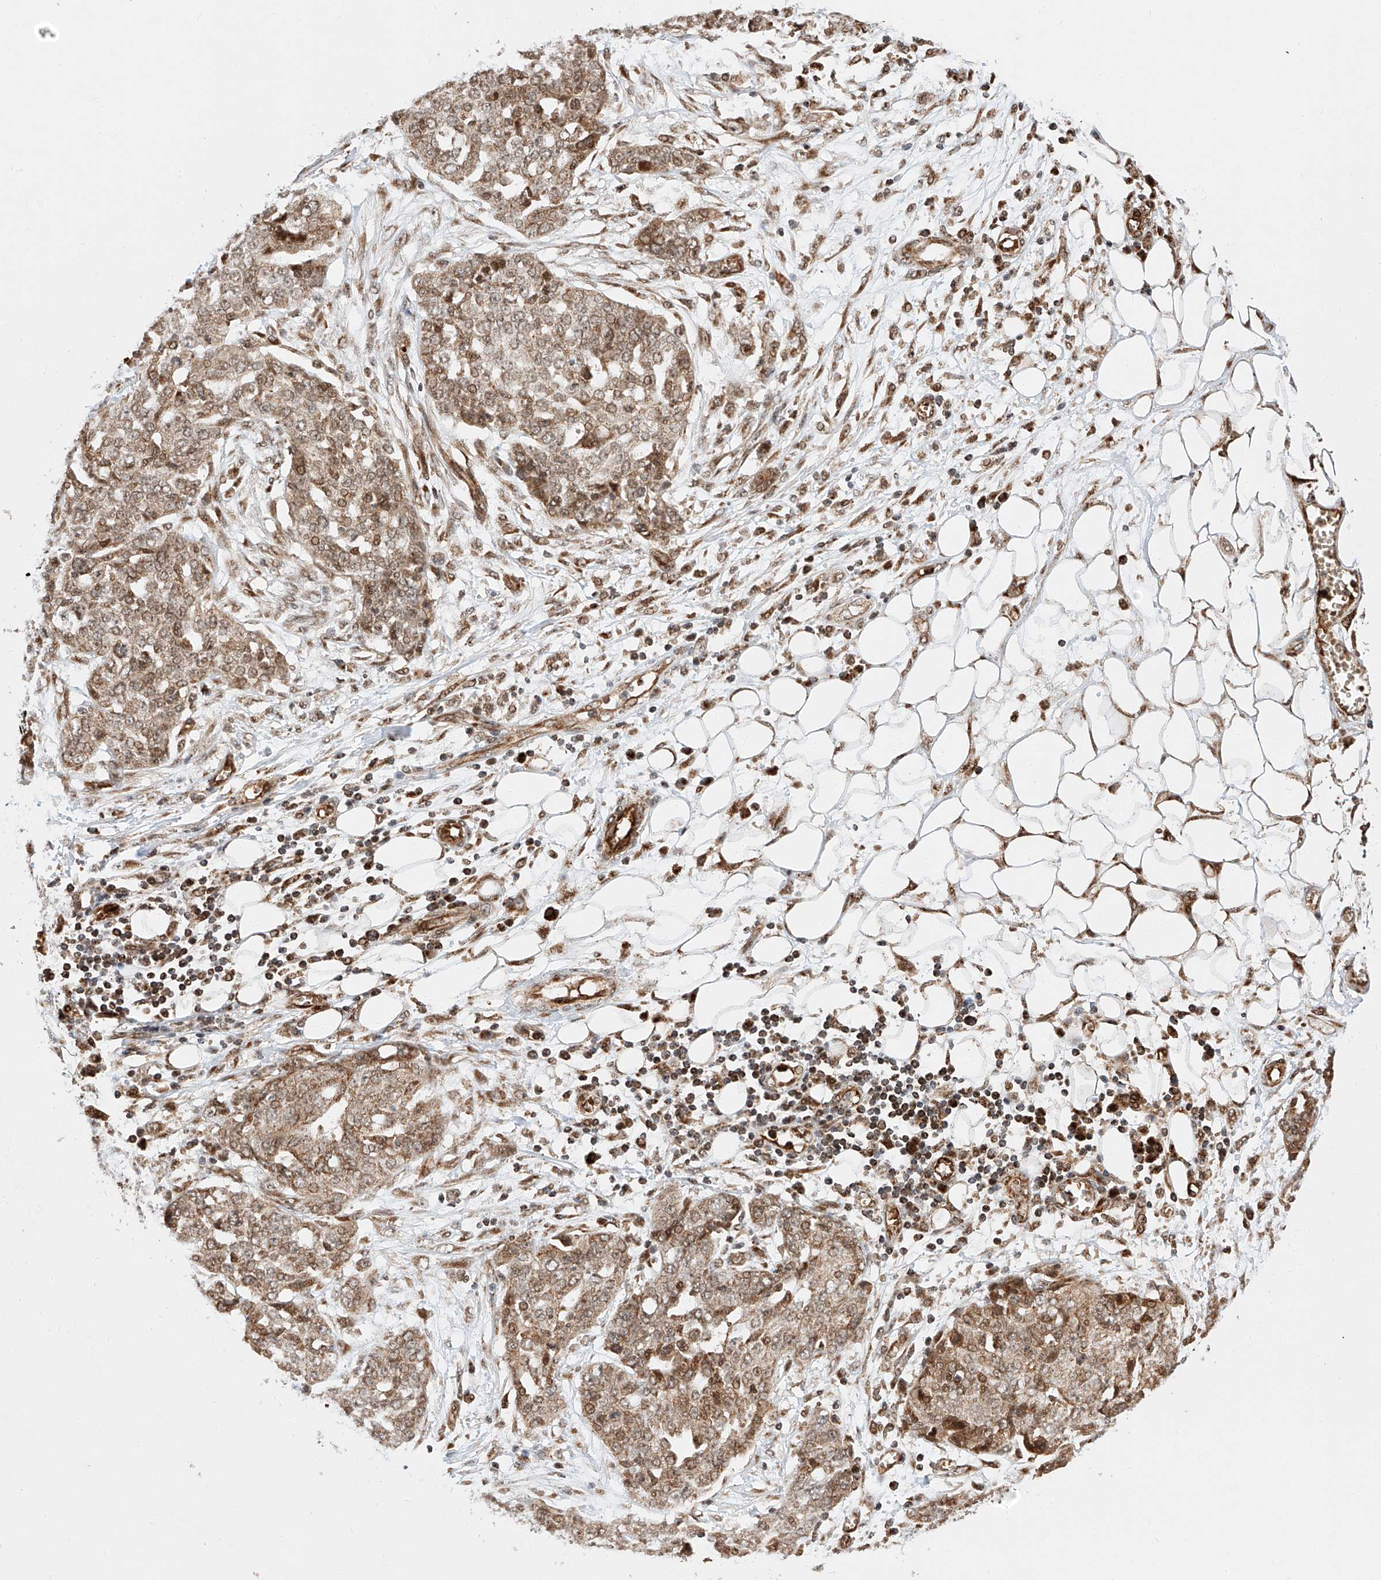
{"staining": {"intensity": "moderate", "quantity": ">75%", "location": "cytoplasmic/membranous,nuclear"}, "tissue": "ovarian cancer", "cell_type": "Tumor cells", "image_type": "cancer", "snomed": [{"axis": "morphology", "description": "Cystadenocarcinoma, serous, NOS"}, {"axis": "topography", "description": "Soft tissue"}, {"axis": "topography", "description": "Ovary"}], "caption": "Immunohistochemistry (DAB) staining of ovarian cancer (serous cystadenocarcinoma) reveals moderate cytoplasmic/membranous and nuclear protein positivity in about >75% of tumor cells.", "gene": "THTPA", "patient": {"sex": "female", "age": 57}}